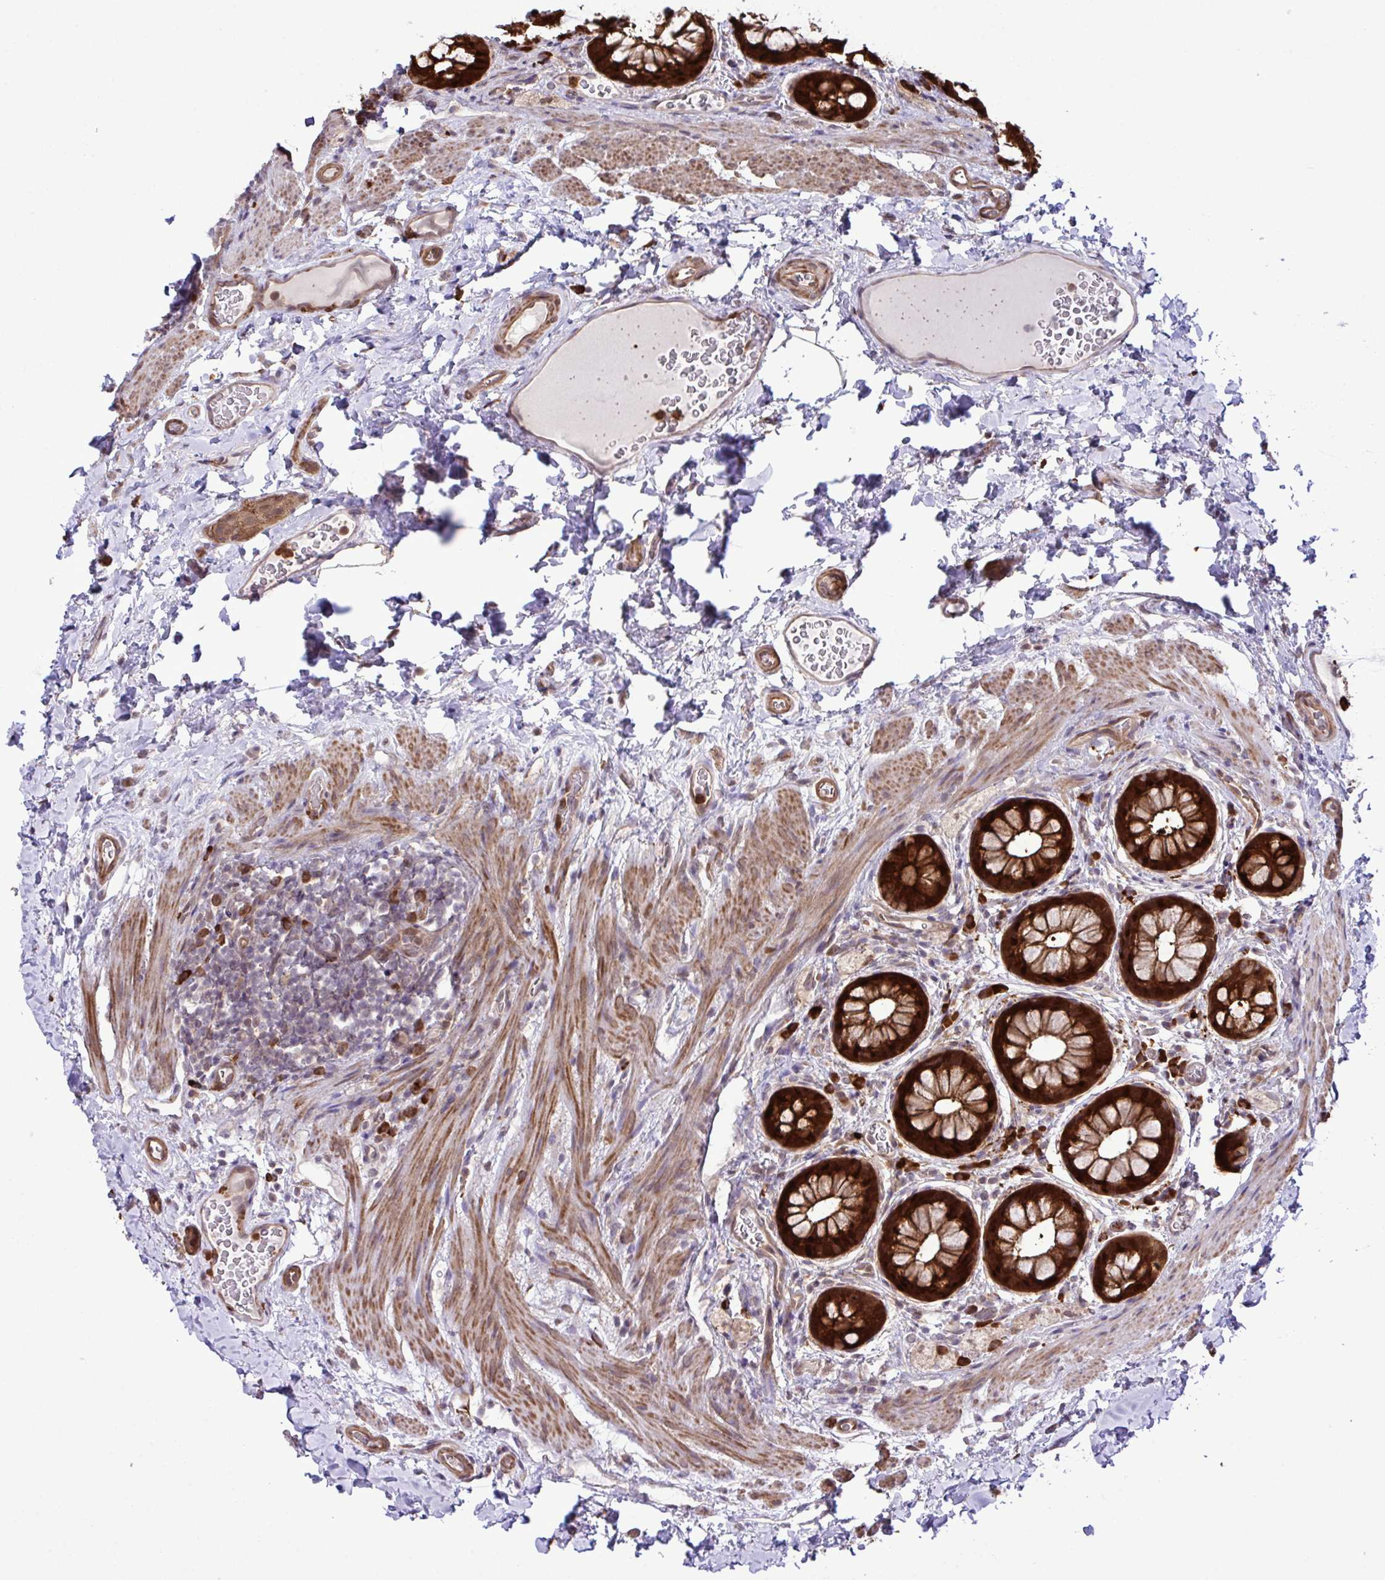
{"staining": {"intensity": "strong", "quantity": ">75%", "location": "cytoplasmic/membranous,nuclear"}, "tissue": "rectum", "cell_type": "Glandular cells", "image_type": "normal", "snomed": [{"axis": "morphology", "description": "Normal tissue, NOS"}, {"axis": "topography", "description": "Rectum"}], "caption": "This is a photomicrograph of immunohistochemistry staining of normal rectum, which shows strong expression in the cytoplasmic/membranous,nuclear of glandular cells.", "gene": "CMPK1", "patient": {"sex": "female", "age": 69}}